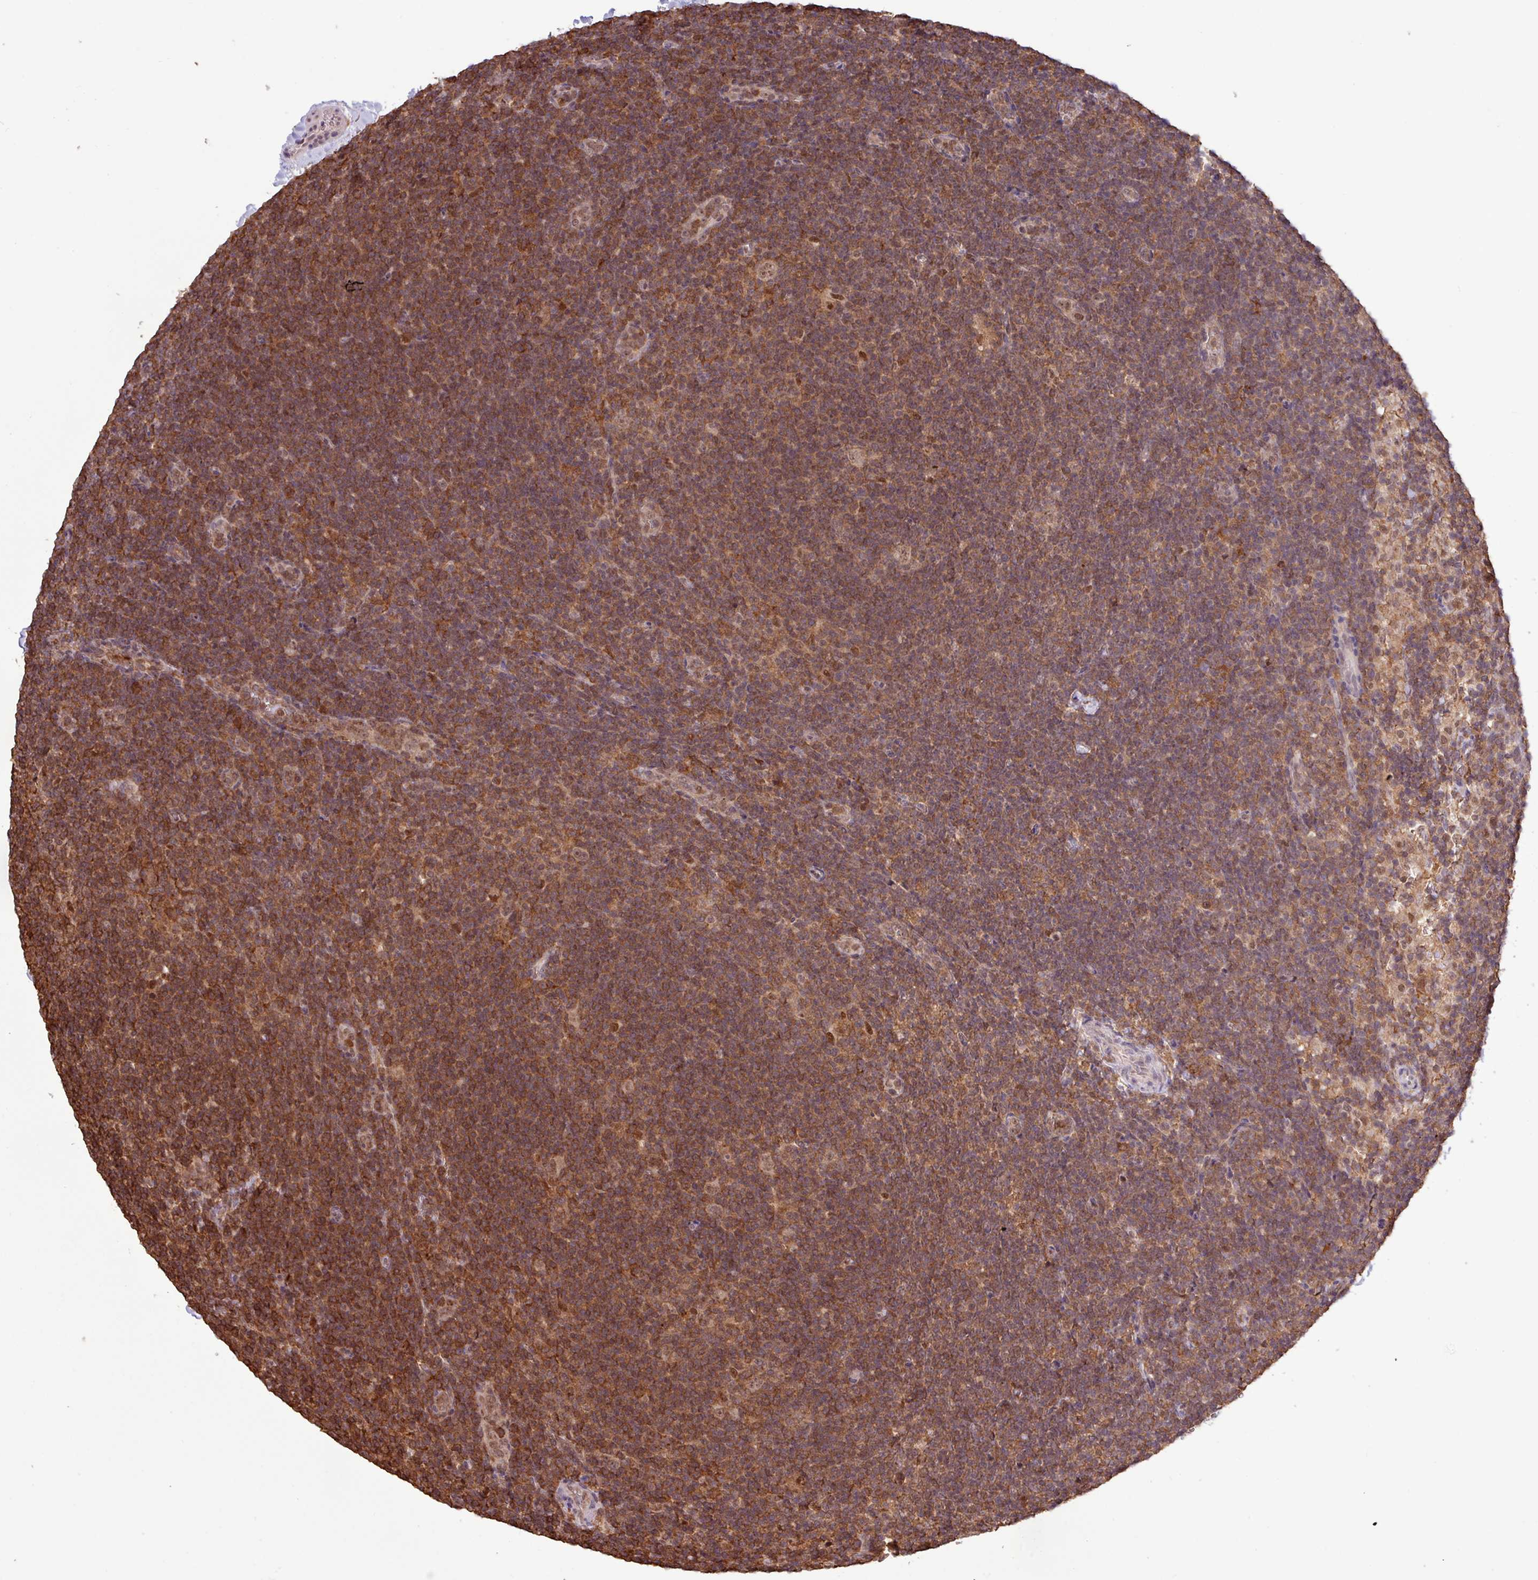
{"staining": {"intensity": "moderate", "quantity": ">75%", "location": "nuclear"}, "tissue": "lymphoma", "cell_type": "Tumor cells", "image_type": "cancer", "snomed": [{"axis": "morphology", "description": "Hodgkin's disease, NOS"}, {"axis": "topography", "description": "Lymph node"}], "caption": "Moderate nuclear expression for a protein is identified in about >75% of tumor cells of Hodgkin's disease using immunohistochemistry.", "gene": "GON7", "patient": {"sex": "female", "age": 57}}